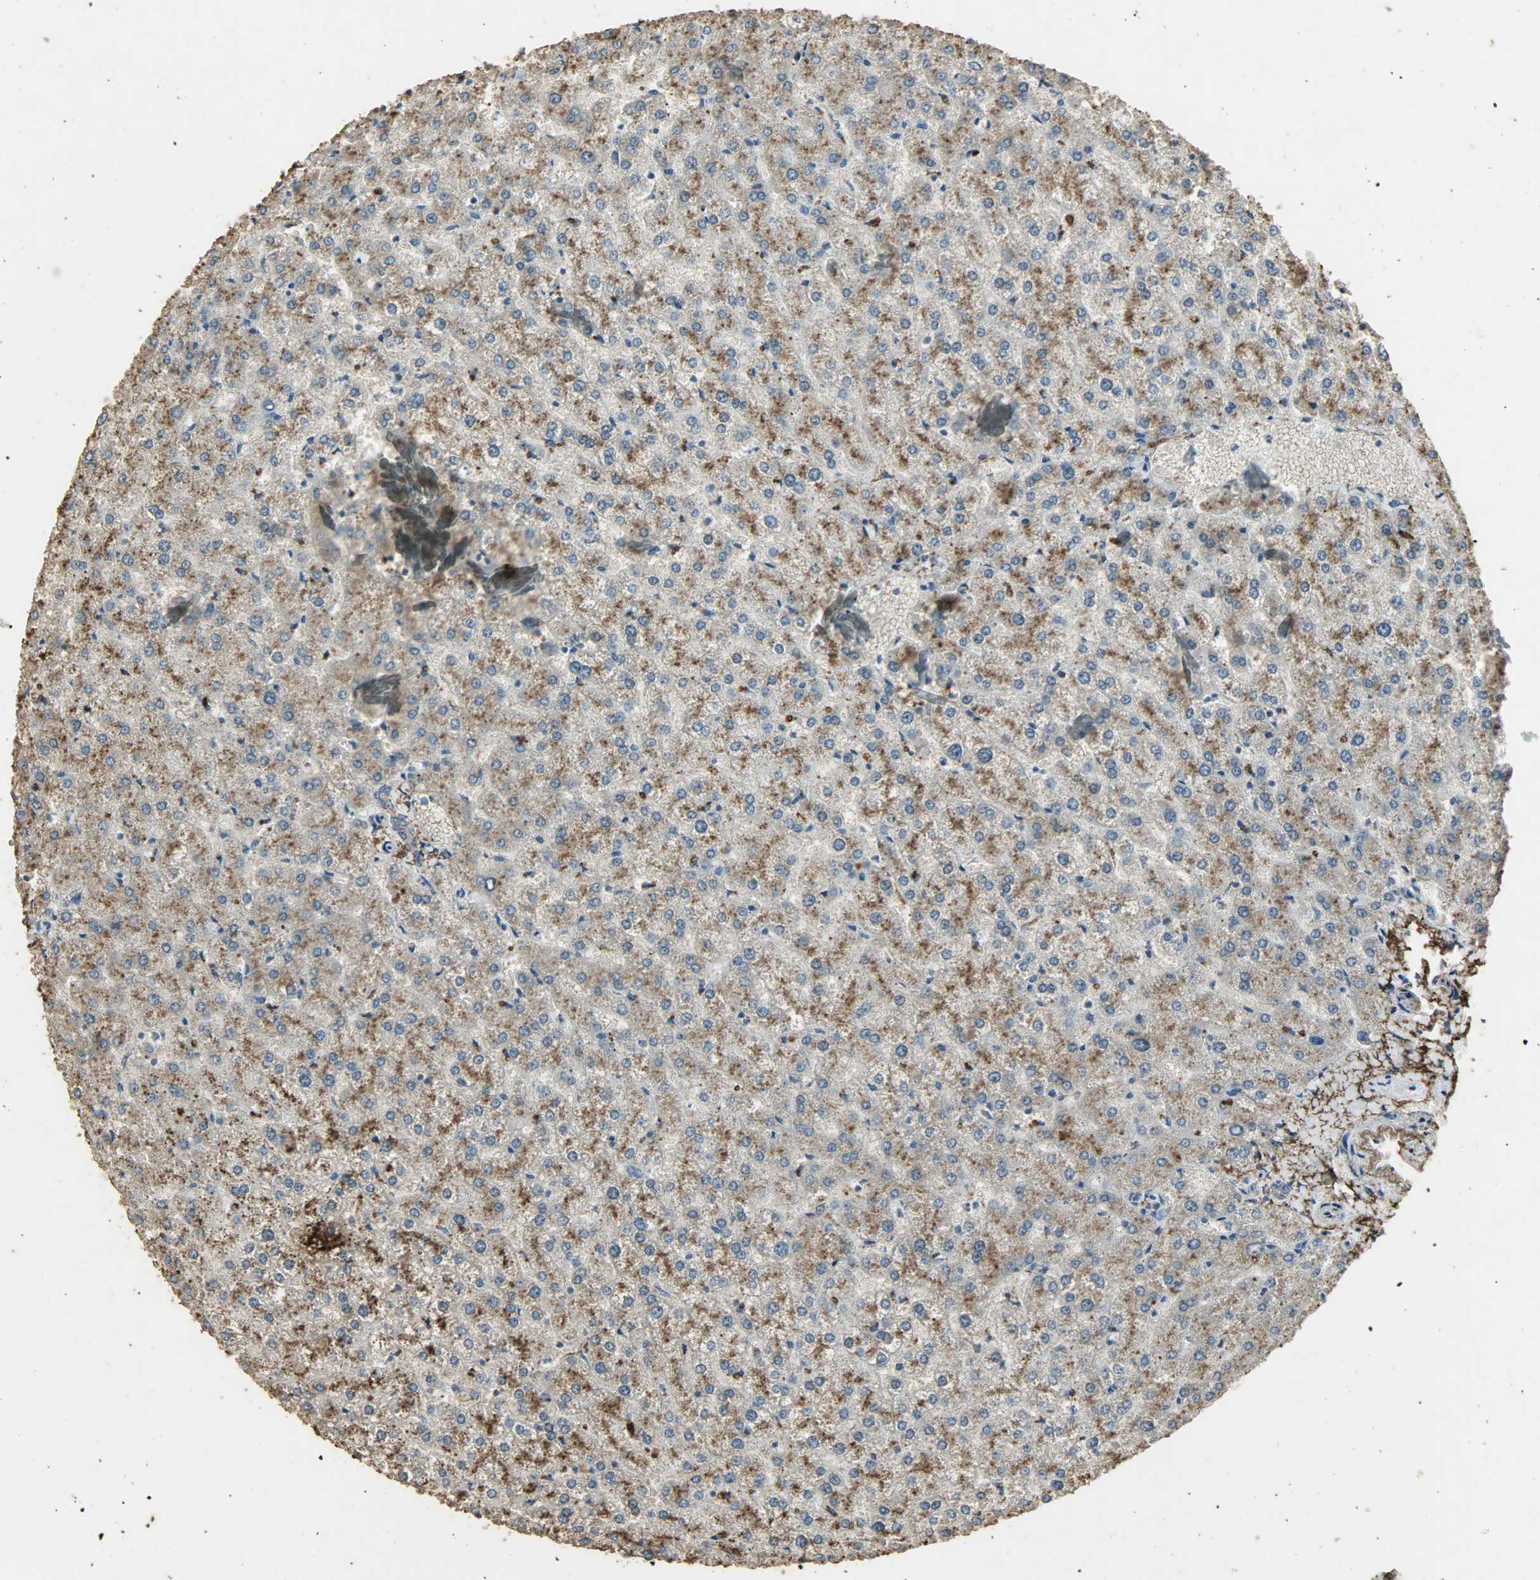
{"staining": {"intensity": "weak", "quantity": ">75%", "location": "cytoplasmic/membranous"}, "tissue": "liver", "cell_type": "Cholangiocytes", "image_type": "normal", "snomed": [{"axis": "morphology", "description": "Normal tissue, NOS"}, {"axis": "topography", "description": "Liver"}], "caption": "Weak cytoplasmic/membranous positivity is present in approximately >75% of cholangiocytes in benign liver. The staining was performed using DAB to visualize the protein expression in brown, while the nuclei were stained in blue with hematoxylin (Magnification: 20x).", "gene": "ASB9", "patient": {"sex": "female", "age": 32}}